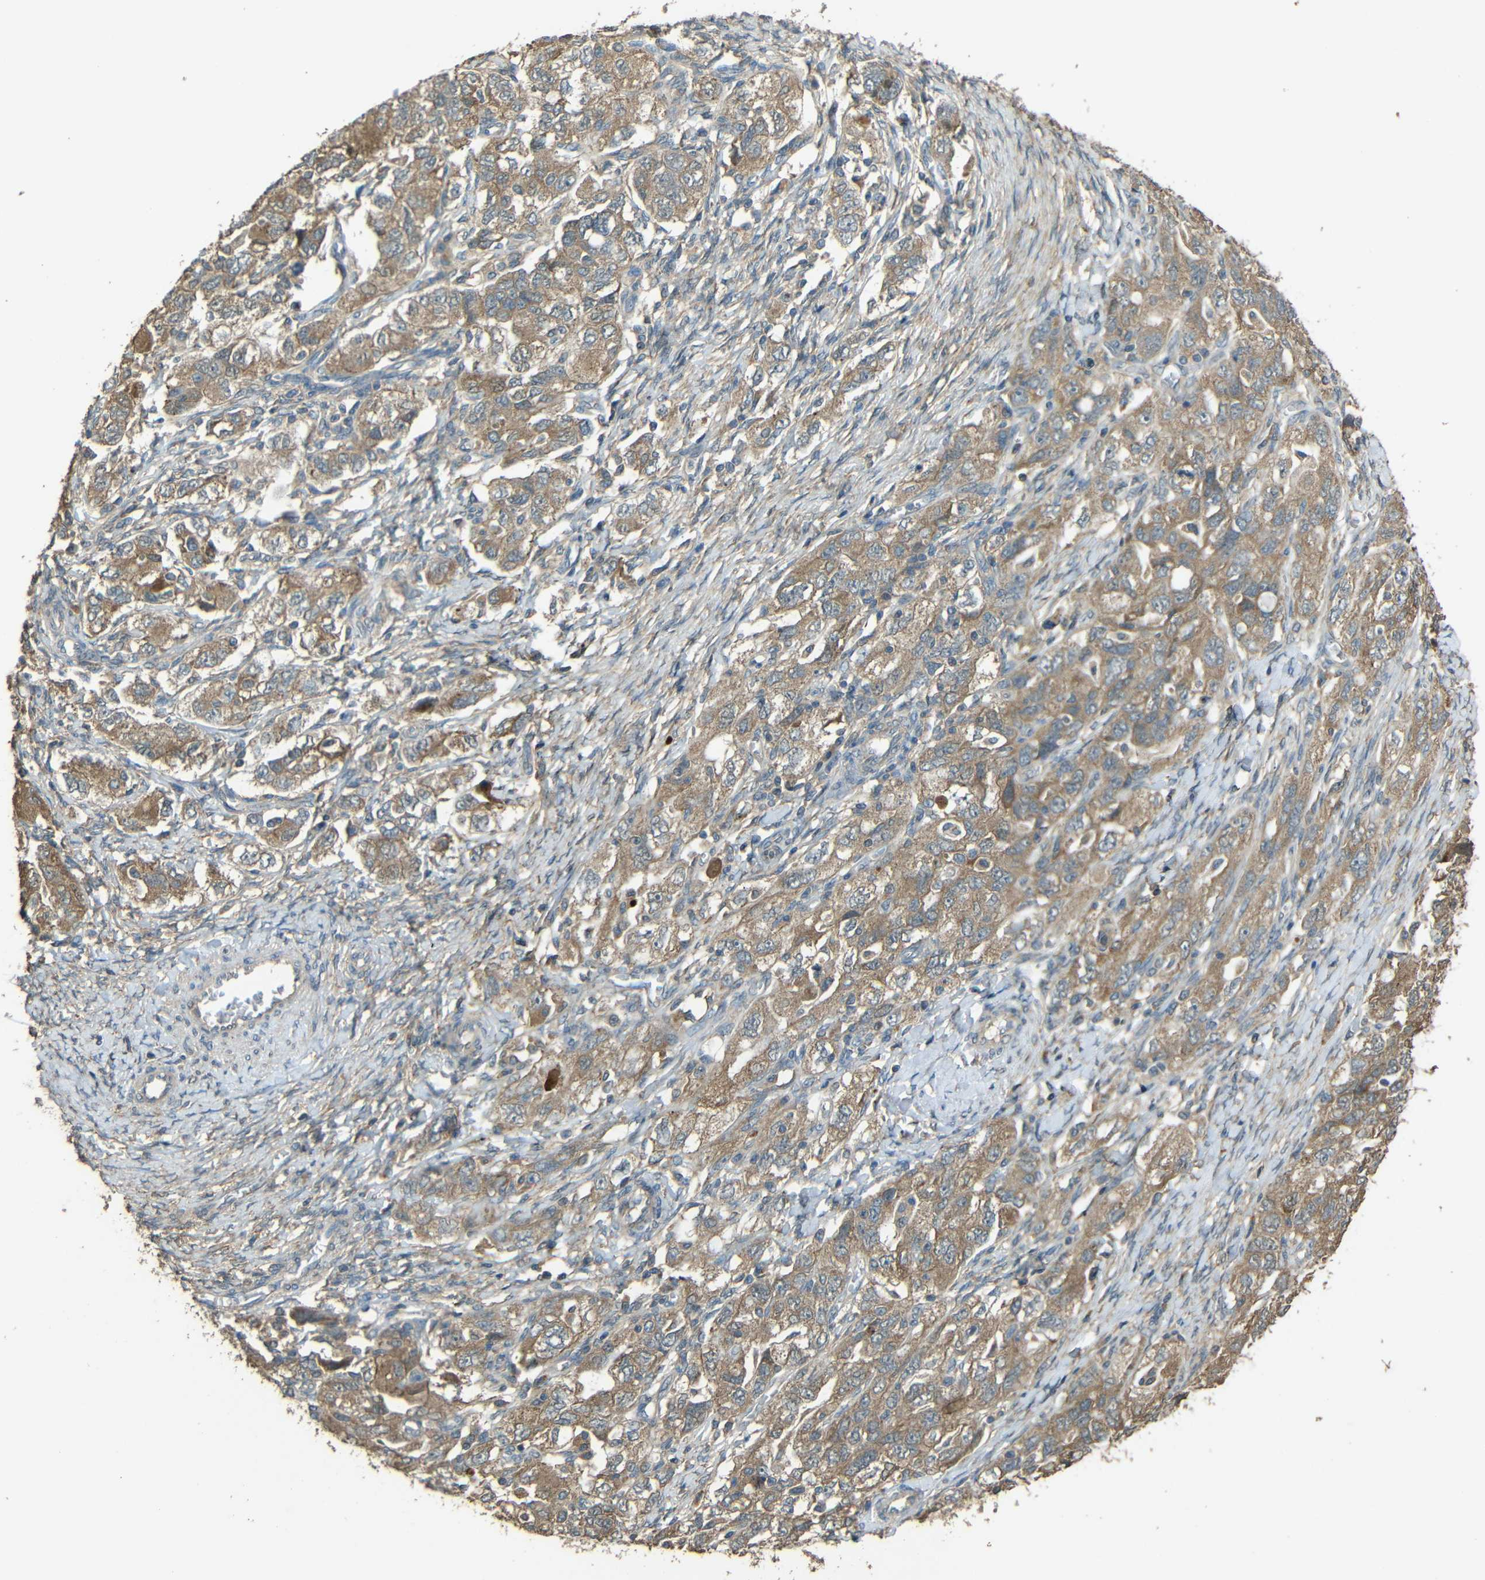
{"staining": {"intensity": "moderate", "quantity": ">75%", "location": "cytoplasmic/membranous"}, "tissue": "ovarian cancer", "cell_type": "Tumor cells", "image_type": "cancer", "snomed": [{"axis": "morphology", "description": "Carcinoma, NOS"}, {"axis": "morphology", "description": "Cystadenocarcinoma, serous, NOS"}, {"axis": "topography", "description": "Ovary"}], "caption": "A medium amount of moderate cytoplasmic/membranous expression is appreciated in about >75% of tumor cells in ovarian cancer (carcinoma) tissue. (Brightfield microscopy of DAB IHC at high magnification).", "gene": "ACACA", "patient": {"sex": "female", "age": 69}}